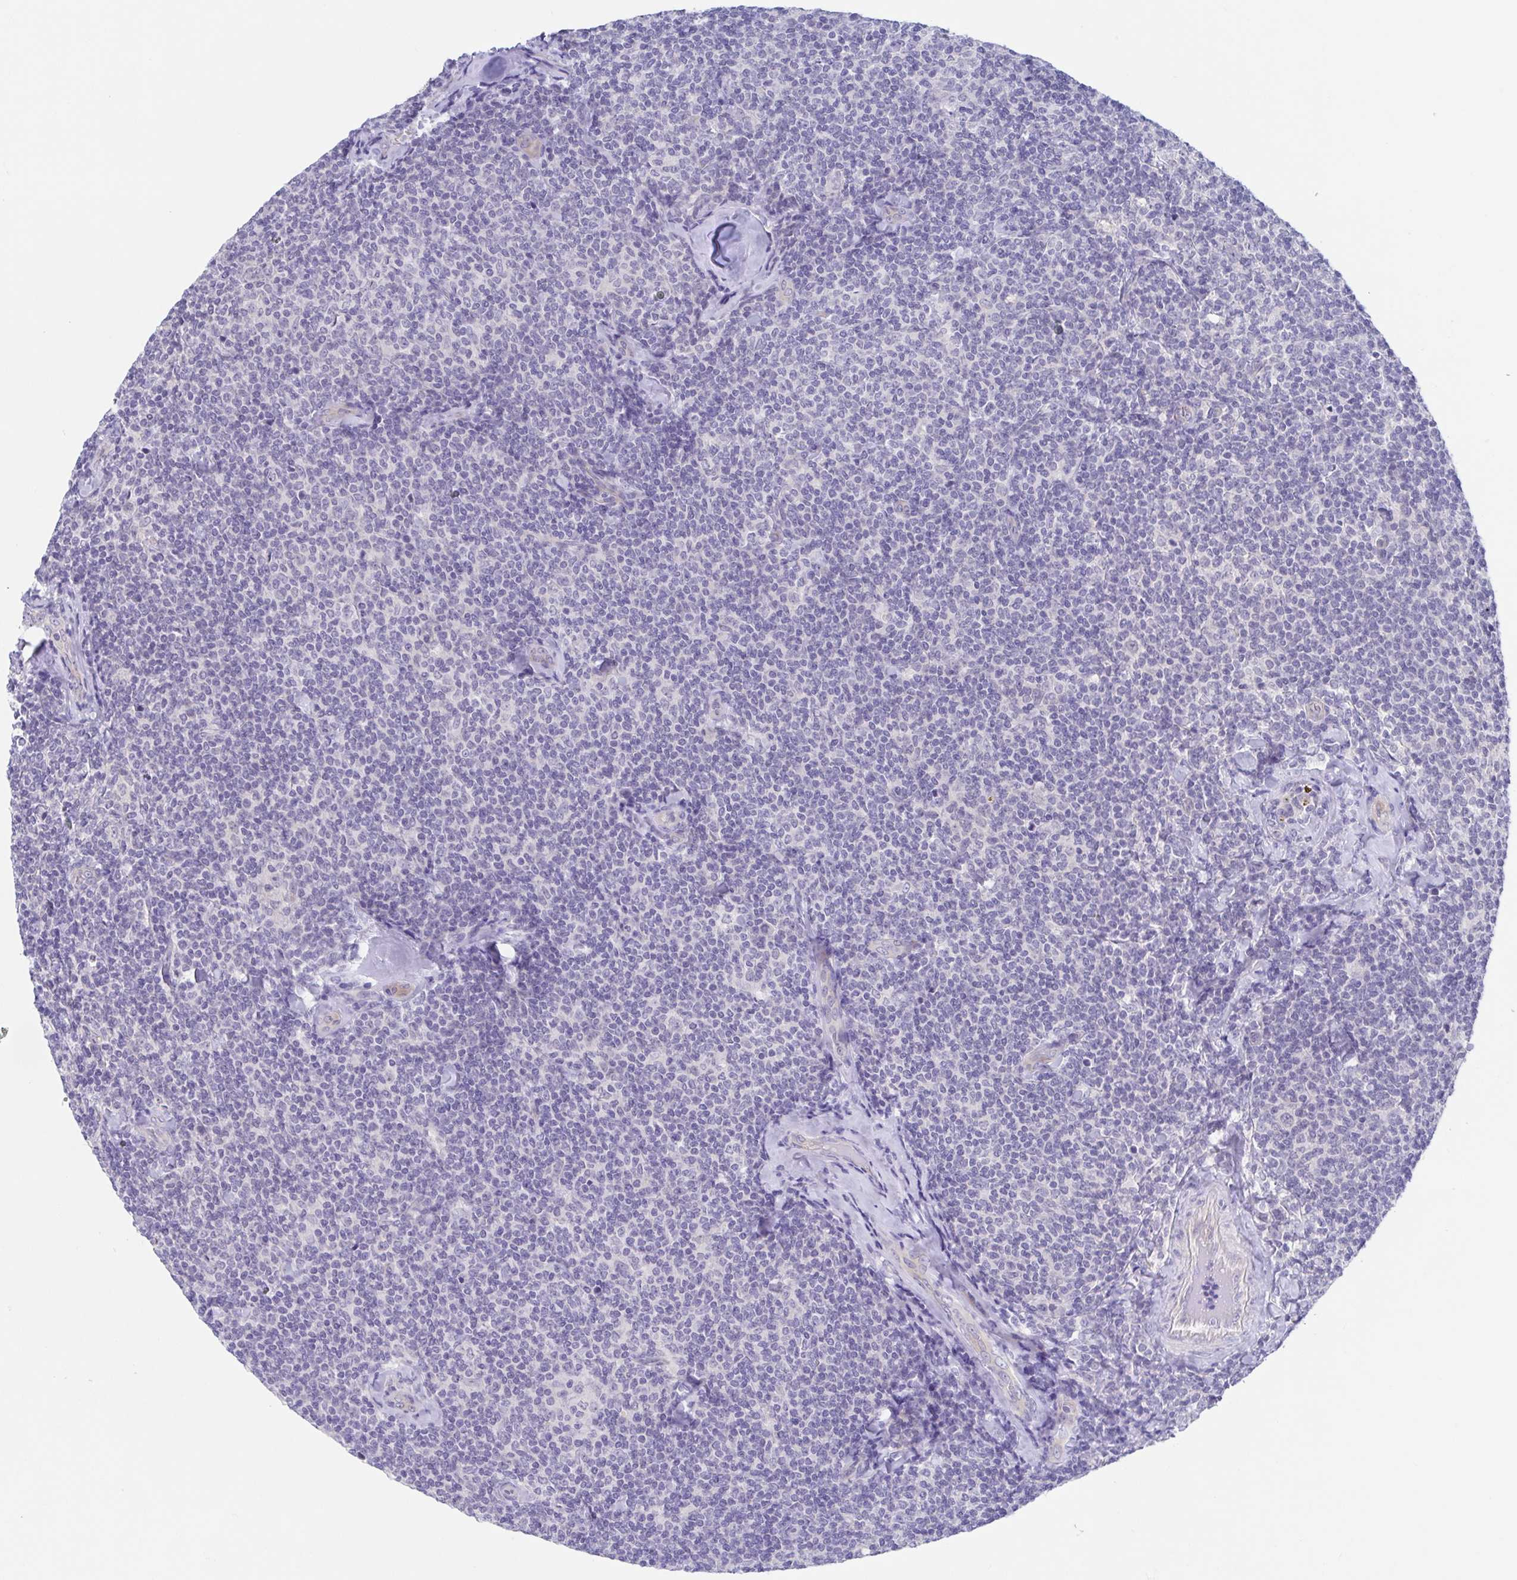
{"staining": {"intensity": "negative", "quantity": "none", "location": "none"}, "tissue": "lymphoma", "cell_type": "Tumor cells", "image_type": "cancer", "snomed": [{"axis": "morphology", "description": "Malignant lymphoma, non-Hodgkin's type, Low grade"}, {"axis": "topography", "description": "Lymph node"}], "caption": "Malignant lymphoma, non-Hodgkin's type (low-grade) stained for a protein using IHC shows no positivity tumor cells.", "gene": "TEX12", "patient": {"sex": "female", "age": 56}}